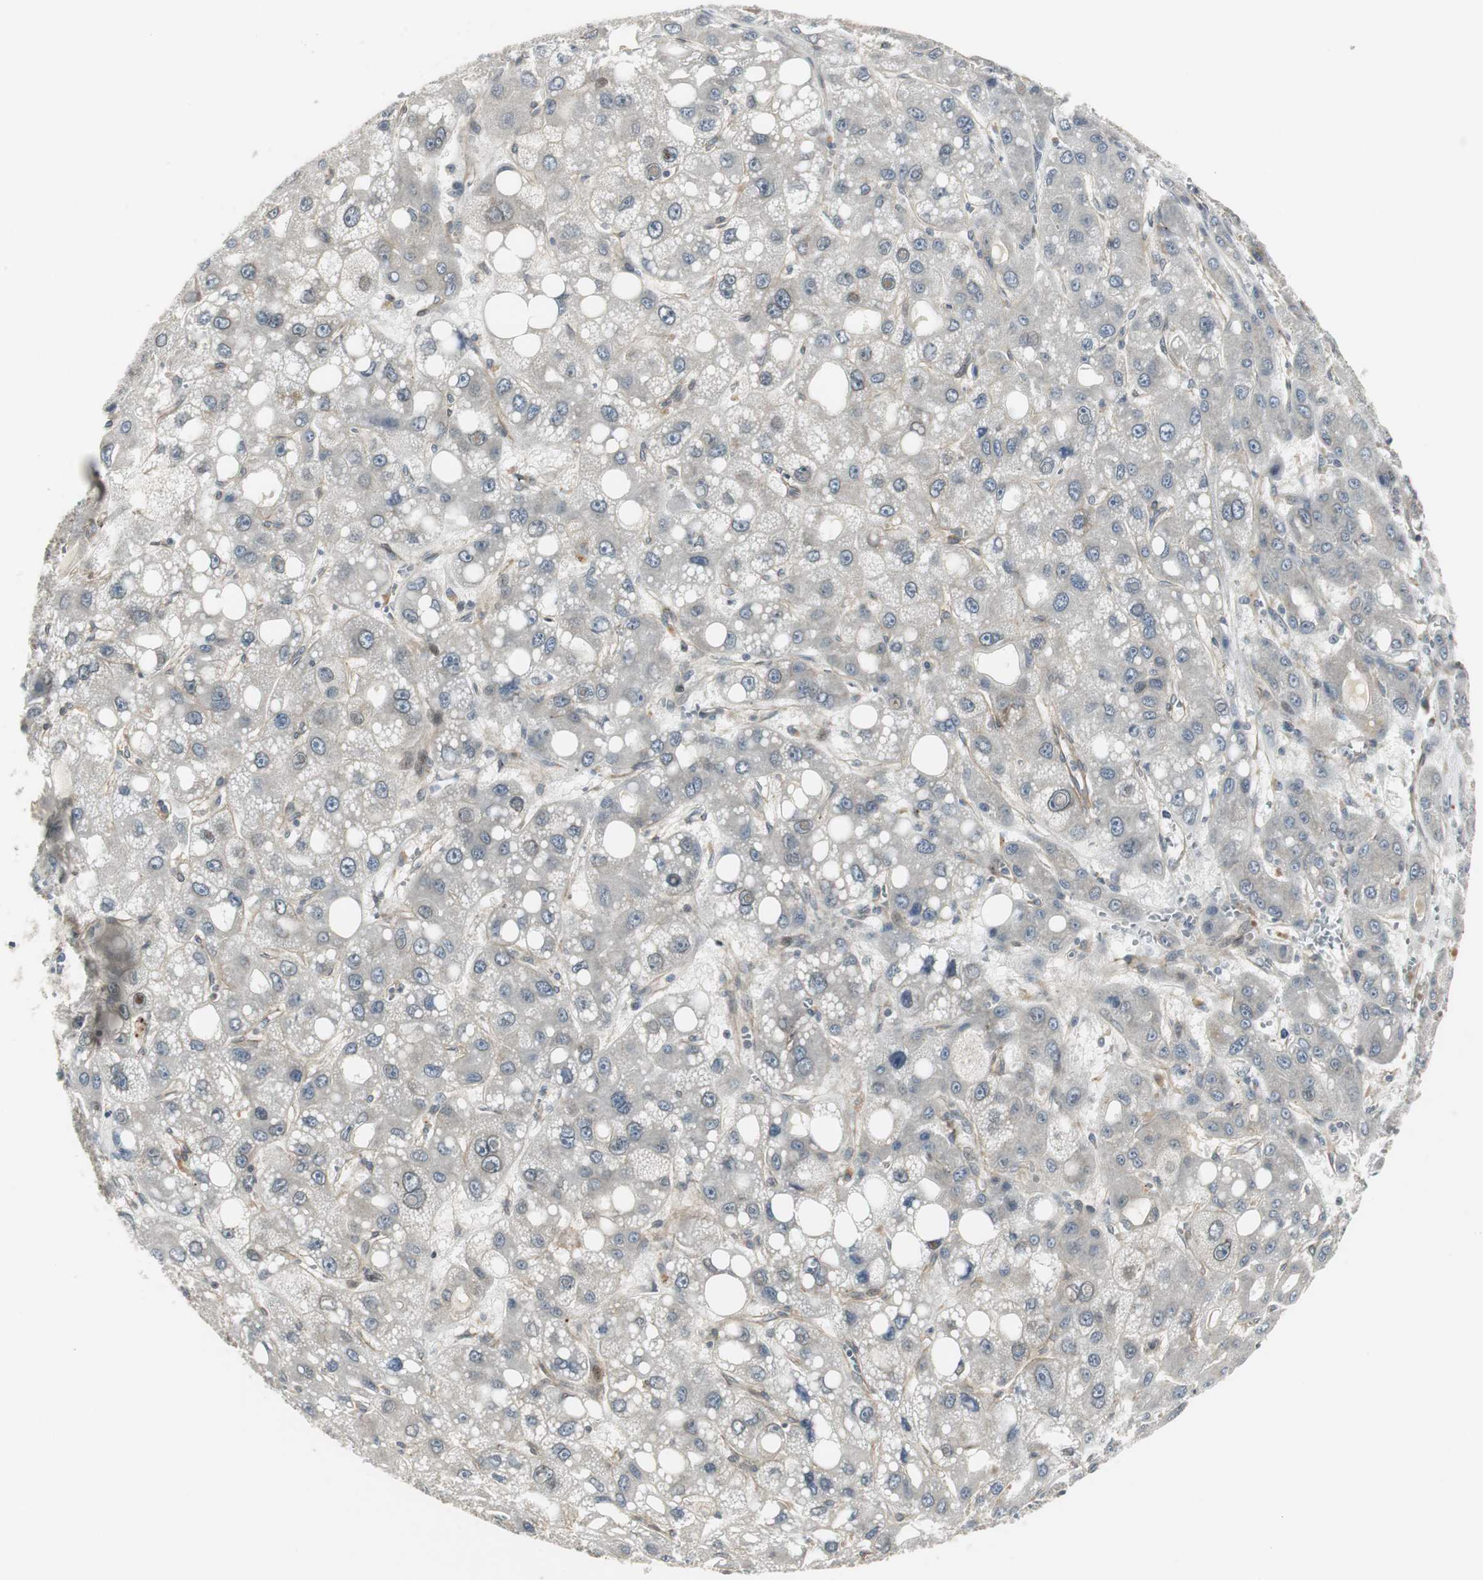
{"staining": {"intensity": "negative", "quantity": "none", "location": "none"}, "tissue": "liver cancer", "cell_type": "Tumor cells", "image_type": "cancer", "snomed": [{"axis": "morphology", "description": "Carcinoma, Hepatocellular, NOS"}, {"axis": "topography", "description": "Liver"}], "caption": "Tumor cells show no significant protein expression in liver hepatocellular carcinoma. (DAB (3,3'-diaminobenzidine) IHC with hematoxylin counter stain).", "gene": "SCYL3", "patient": {"sex": "male", "age": 55}}